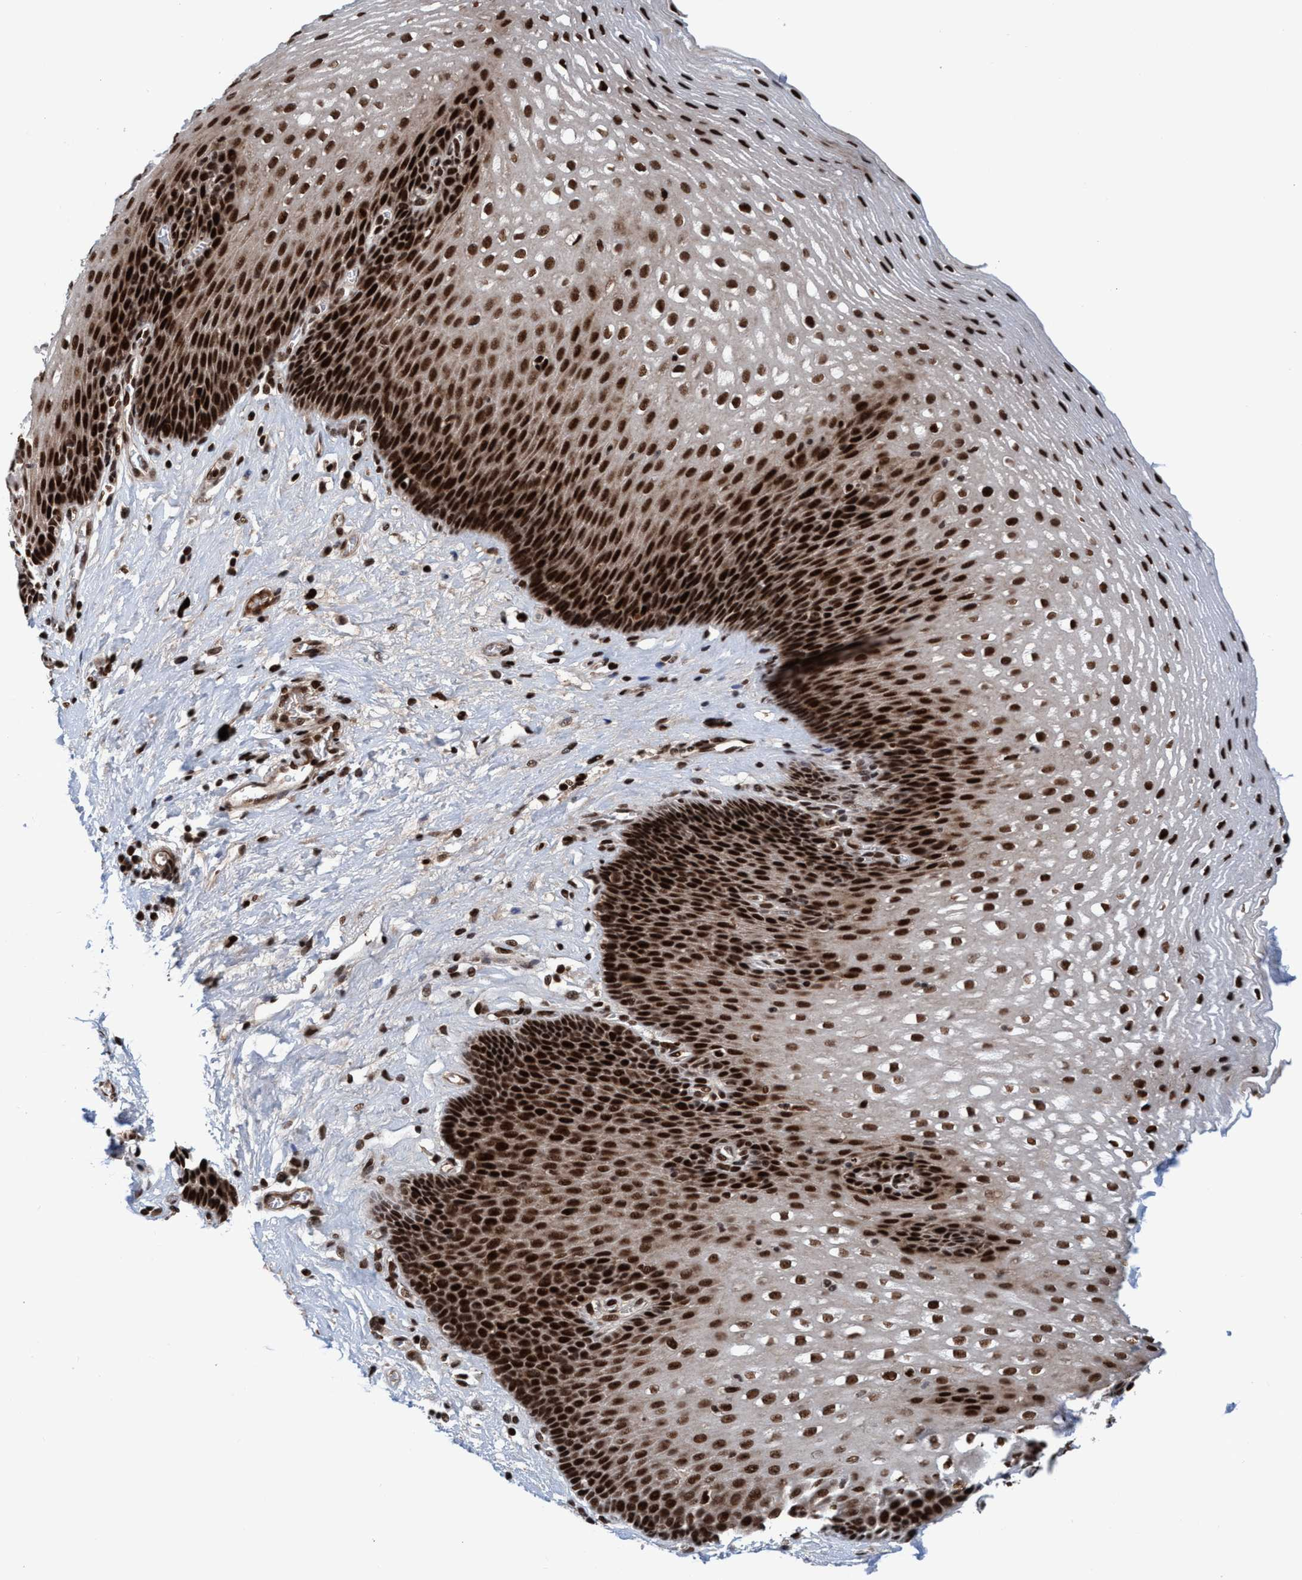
{"staining": {"intensity": "strong", "quantity": ">75%", "location": "cytoplasmic/membranous,nuclear"}, "tissue": "esophagus", "cell_type": "Squamous epithelial cells", "image_type": "normal", "snomed": [{"axis": "morphology", "description": "Normal tissue, NOS"}, {"axis": "topography", "description": "Esophagus"}], "caption": "Immunohistochemistry image of unremarkable esophagus: human esophagus stained using immunohistochemistry (IHC) shows high levels of strong protein expression localized specifically in the cytoplasmic/membranous,nuclear of squamous epithelial cells, appearing as a cytoplasmic/membranous,nuclear brown color.", "gene": "TOPBP1", "patient": {"sex": "male", "age": 48}}